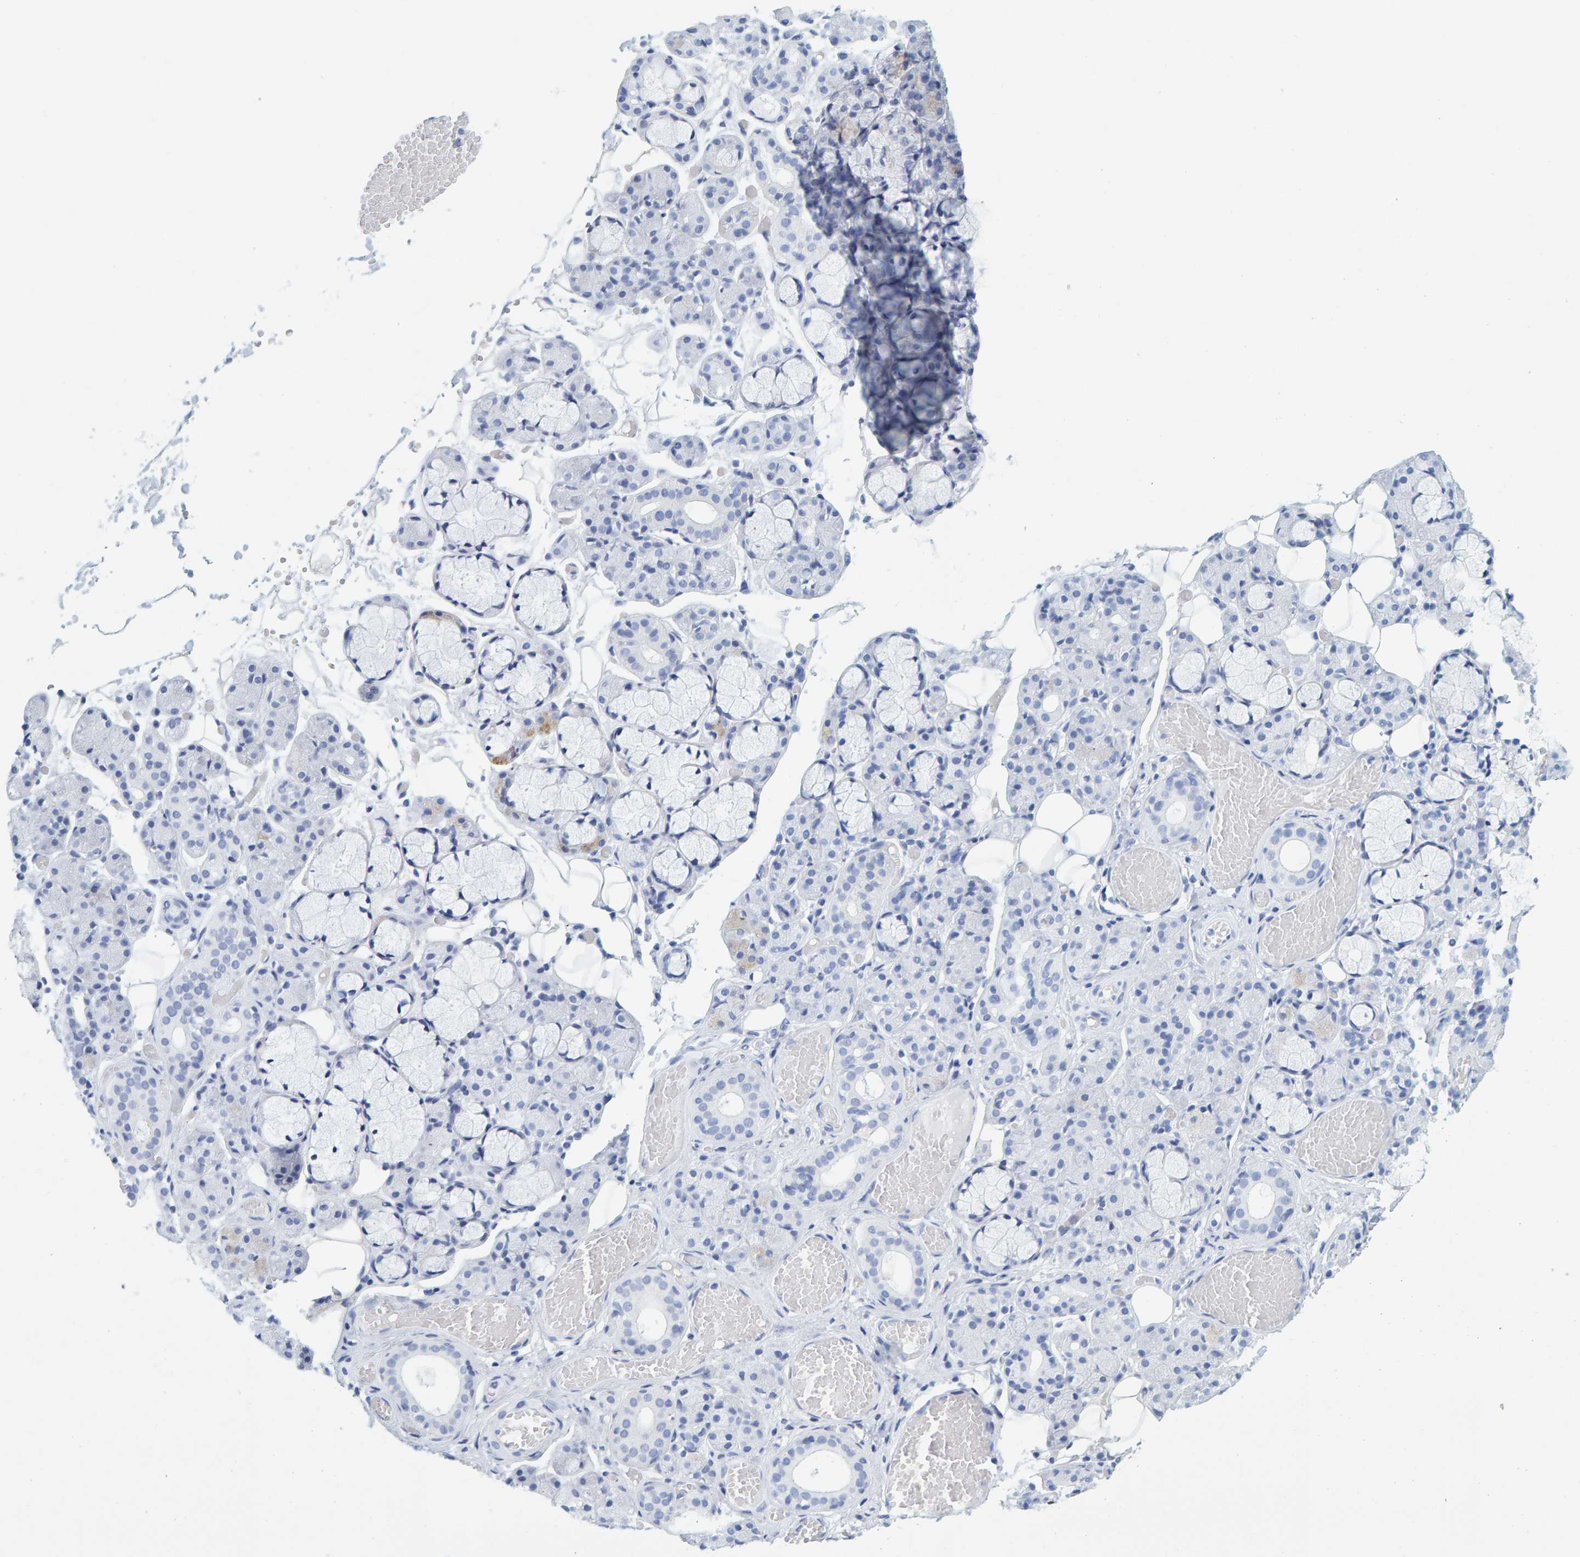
{"staining": {"intensity": "negative", "quantity": "none", "location": "none"}, "tissue": "salivary gland", "cell_type": "Glandular cells", "image_type": "normal", "snomed": [{"axis": "morphology", "description": "Normal tissue, NOS"}, {"axis": "topography", "description": "Salivary gland"}], "caption": "Glandular cells show no significant protein positivity in unremarkable salivary gland.", "gene": "SFTPC", "patient": {"sex": "male", "age": 63}}